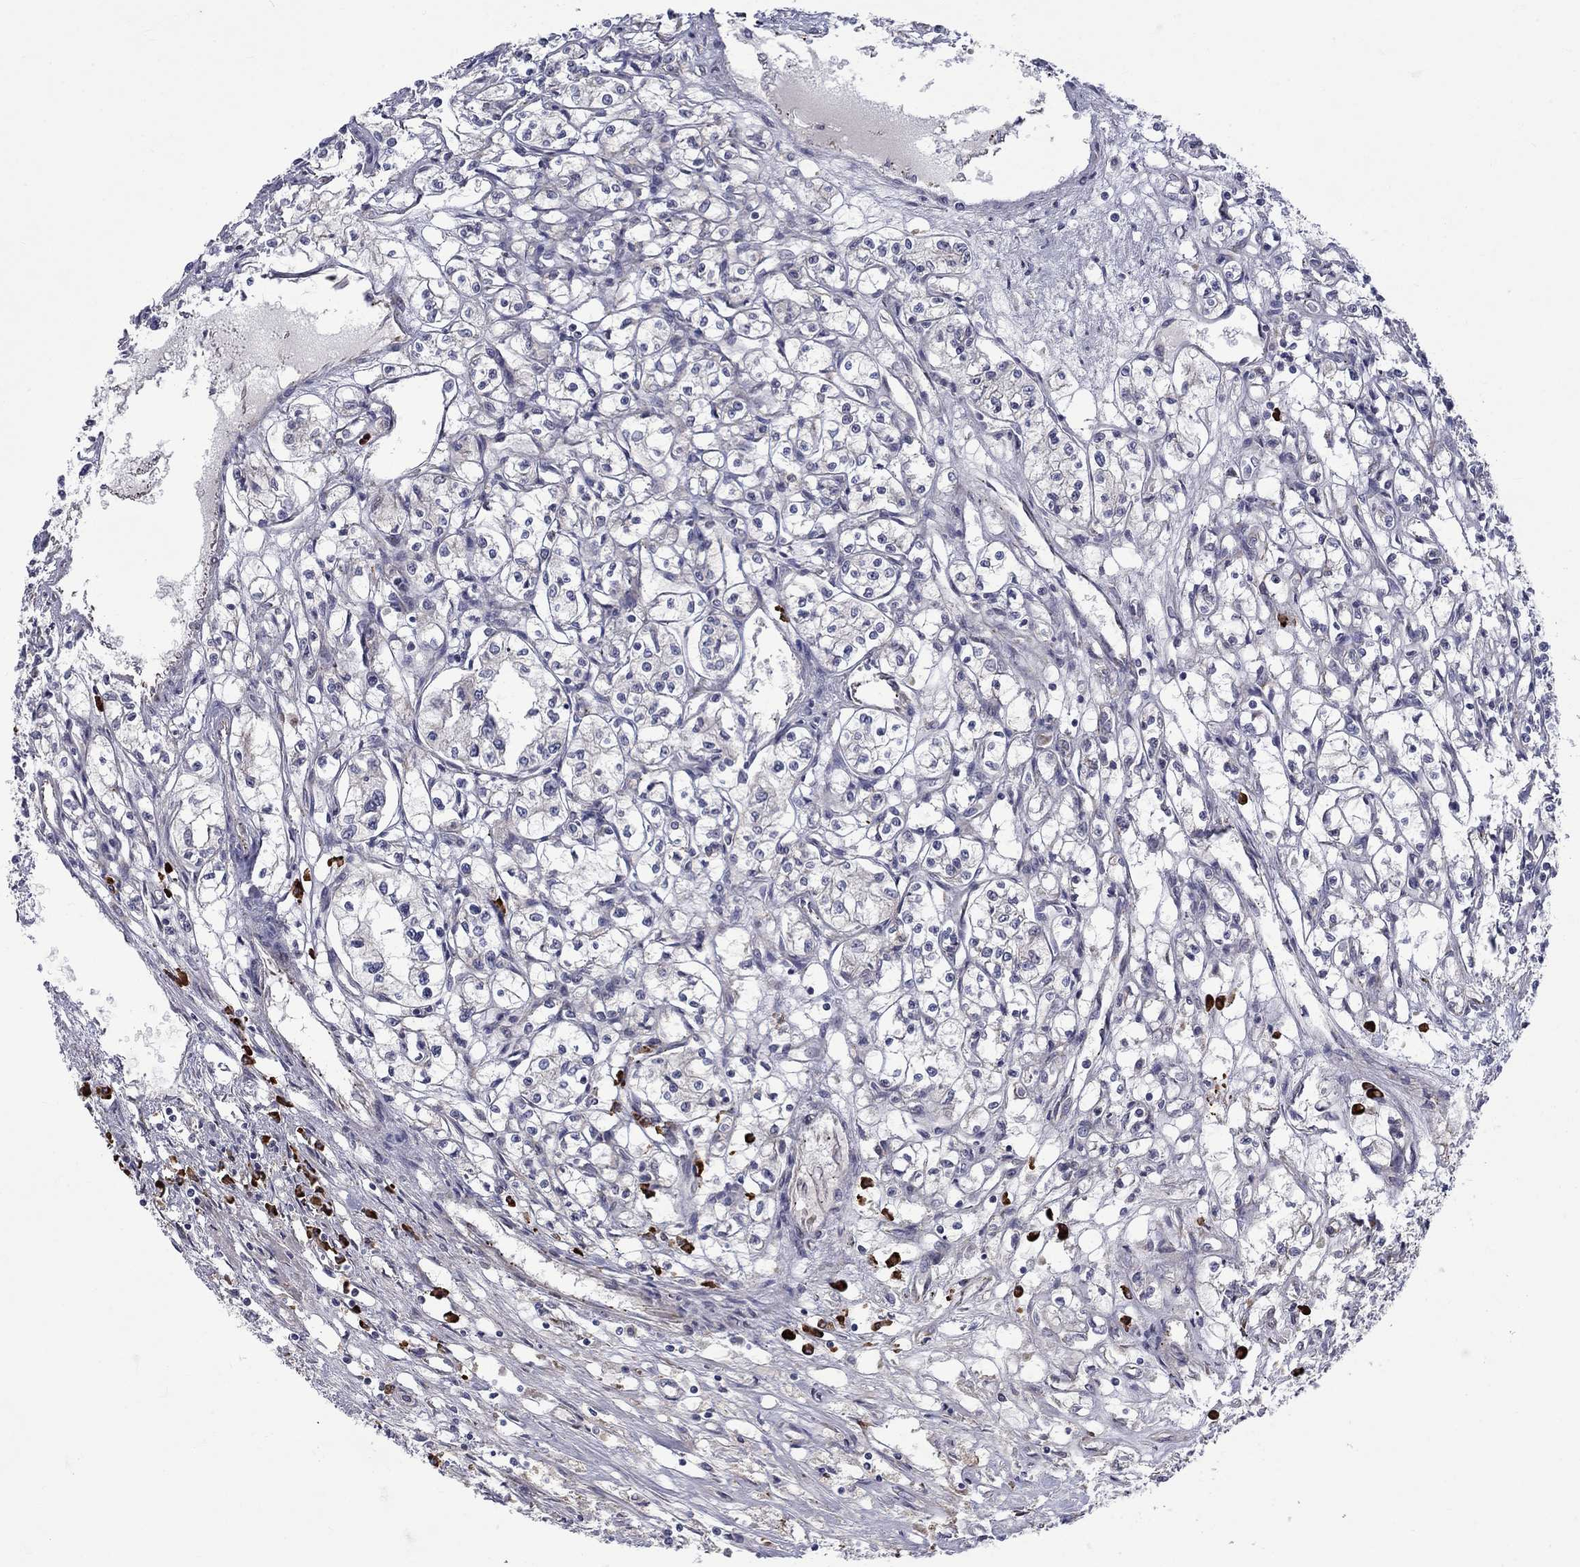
{"staining": {"intensity": "negative", "quantity": "none", "location": "none"}, "tissue": "renal cancer", "cell_type": "Tumor cells", "image_type": "cancer", "snomed": [{"axis": "morphology", "description": "Adenocarcinoma, NOS"}, {"axis": "topography", "description": "Kidney"}], "caption": "Renal cancer (adenocarcinoma) stained for a protein using immunohistochemistry (IHC) exhibits no staining tumor cells.", "gene": "ASNS", "patient": {"sex": "male", "age": 56}}